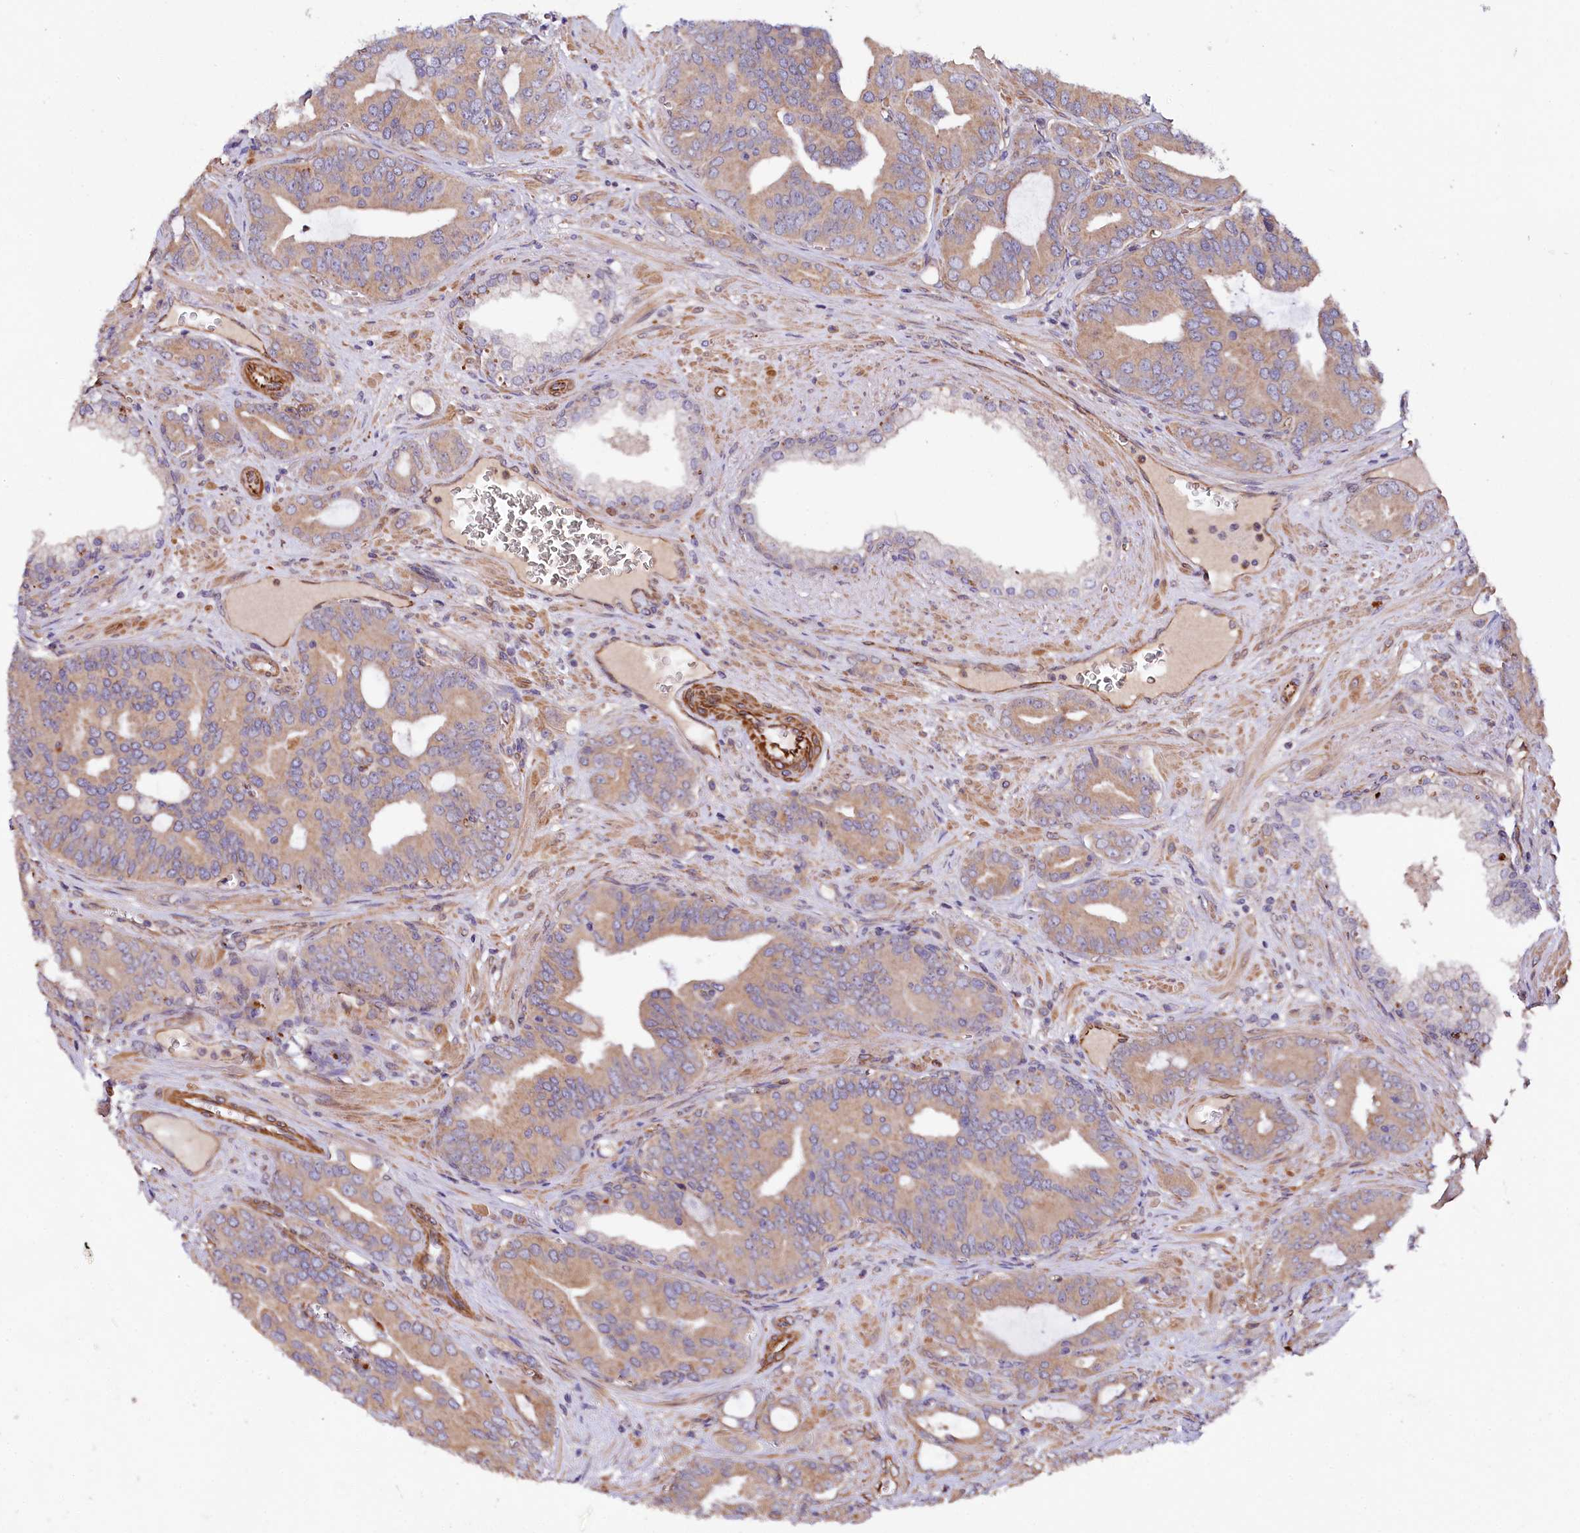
{"staining": {"intensity": "moderate", "quantity": ">75%", "location": "cytoplasmic/membranous"}, "tissue": "prostate cancer", "cell_type": "Tumor cells", "image_type": "cancer", "snomed": [{"axis": "morphology", "description": "Adenocarcinoma, High grade"}, {"axis": "topography", "description": "Prostate"}], "caption": "Human prostate cancer stained with a protein marker shows moderate staining in tumor cells.", "gene": "TTC12", "patient": {"sex": "male", "age": 72}}